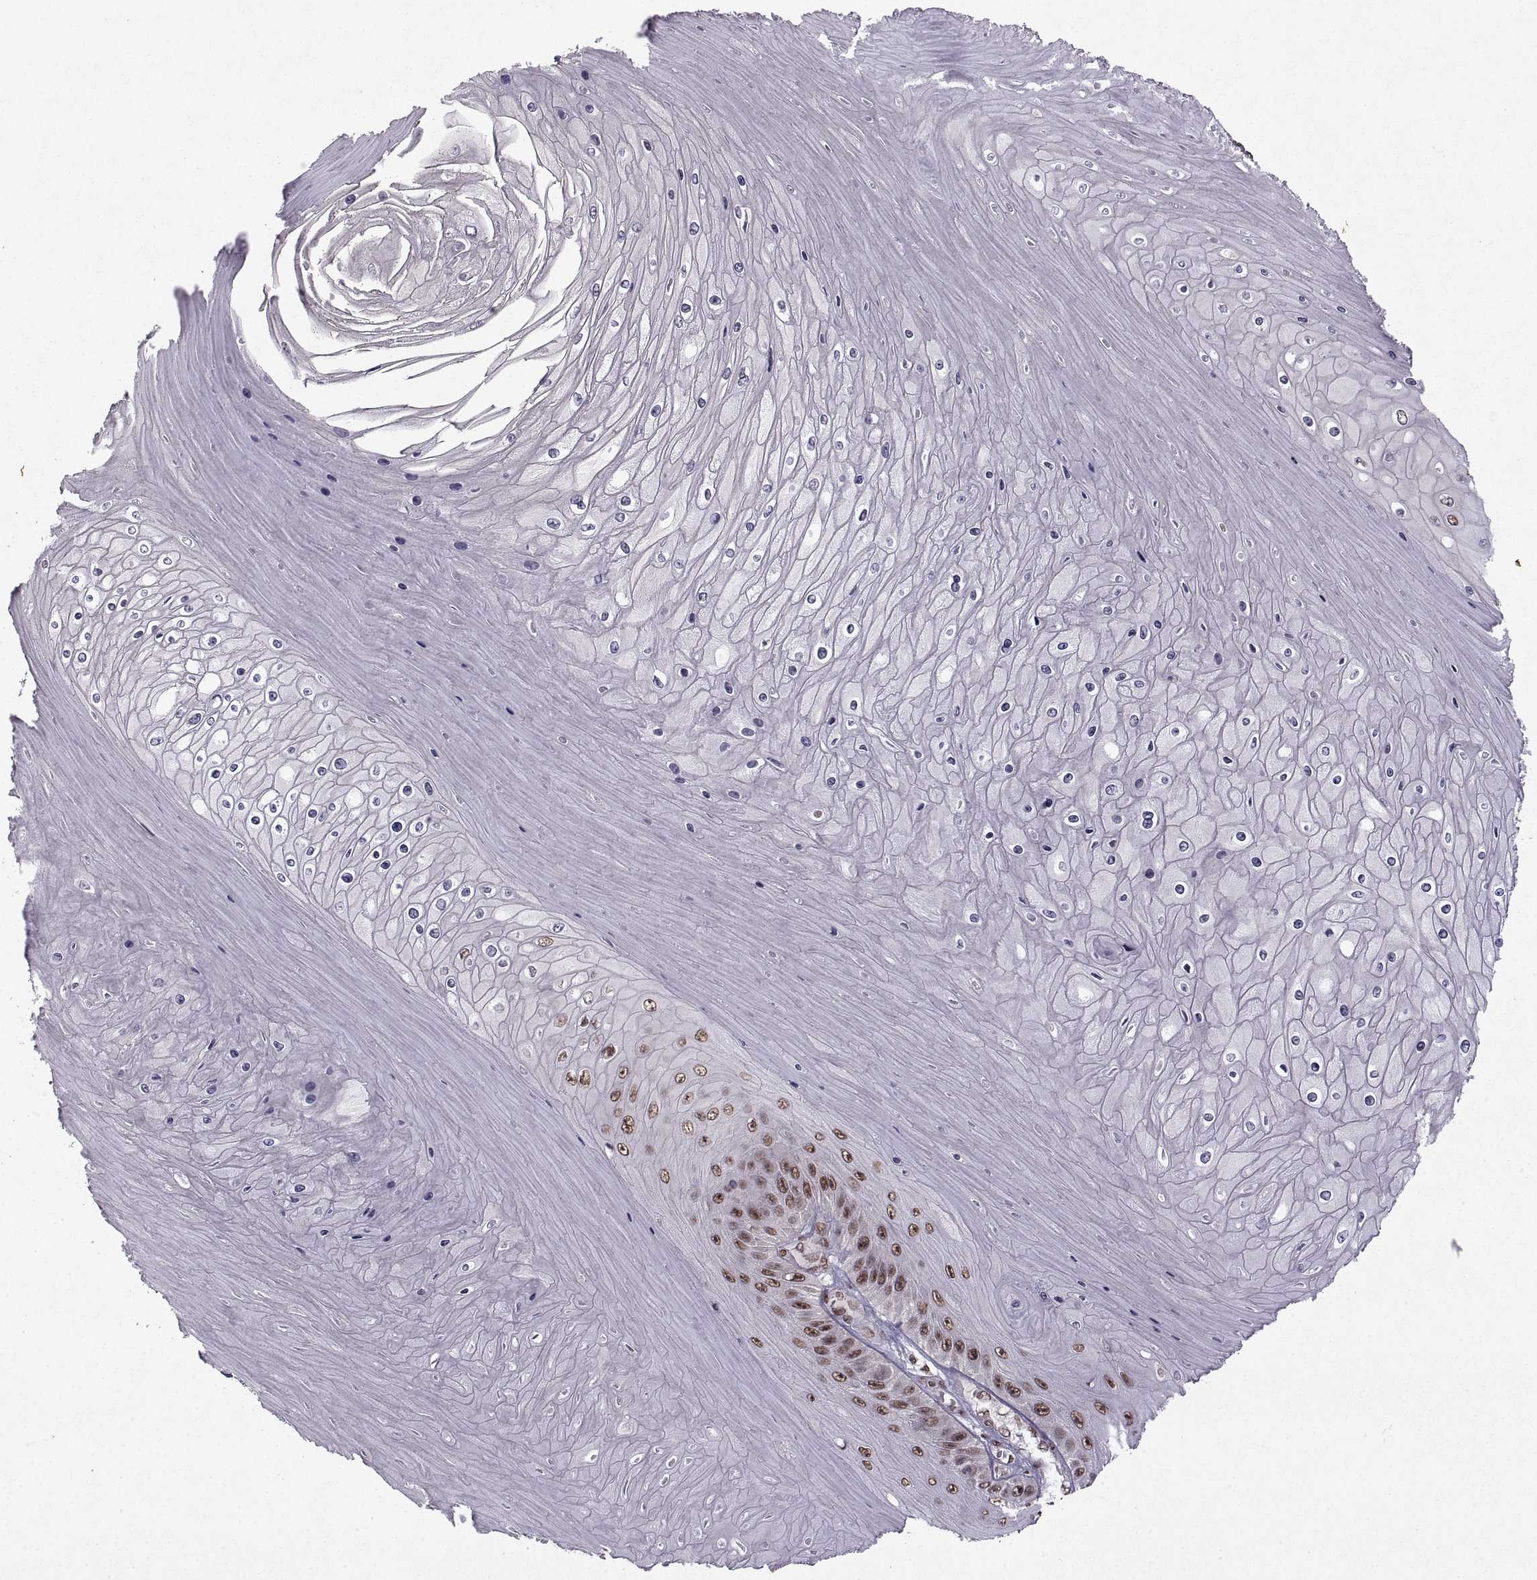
{"staining": {"intensity": "strong", "quantity": "25%-75%", "location": "nuclear"}, "tissue": "skin cancer", "cell_type": "Tumor cells", "image_type": "cancer", "snomed": [{"axis": "morphology", "description": "Squamous cell carcinoma, NOS"}, {"axis": "topography", "description": "Skin"}], "caption": "The immunohistochemical stain highlights strong nuclear positivity in tumor cells of squamous cell carcinoma (skin) tissue.", "gene": "MT1E", "patient": {"sex": "male", "age": 62}}